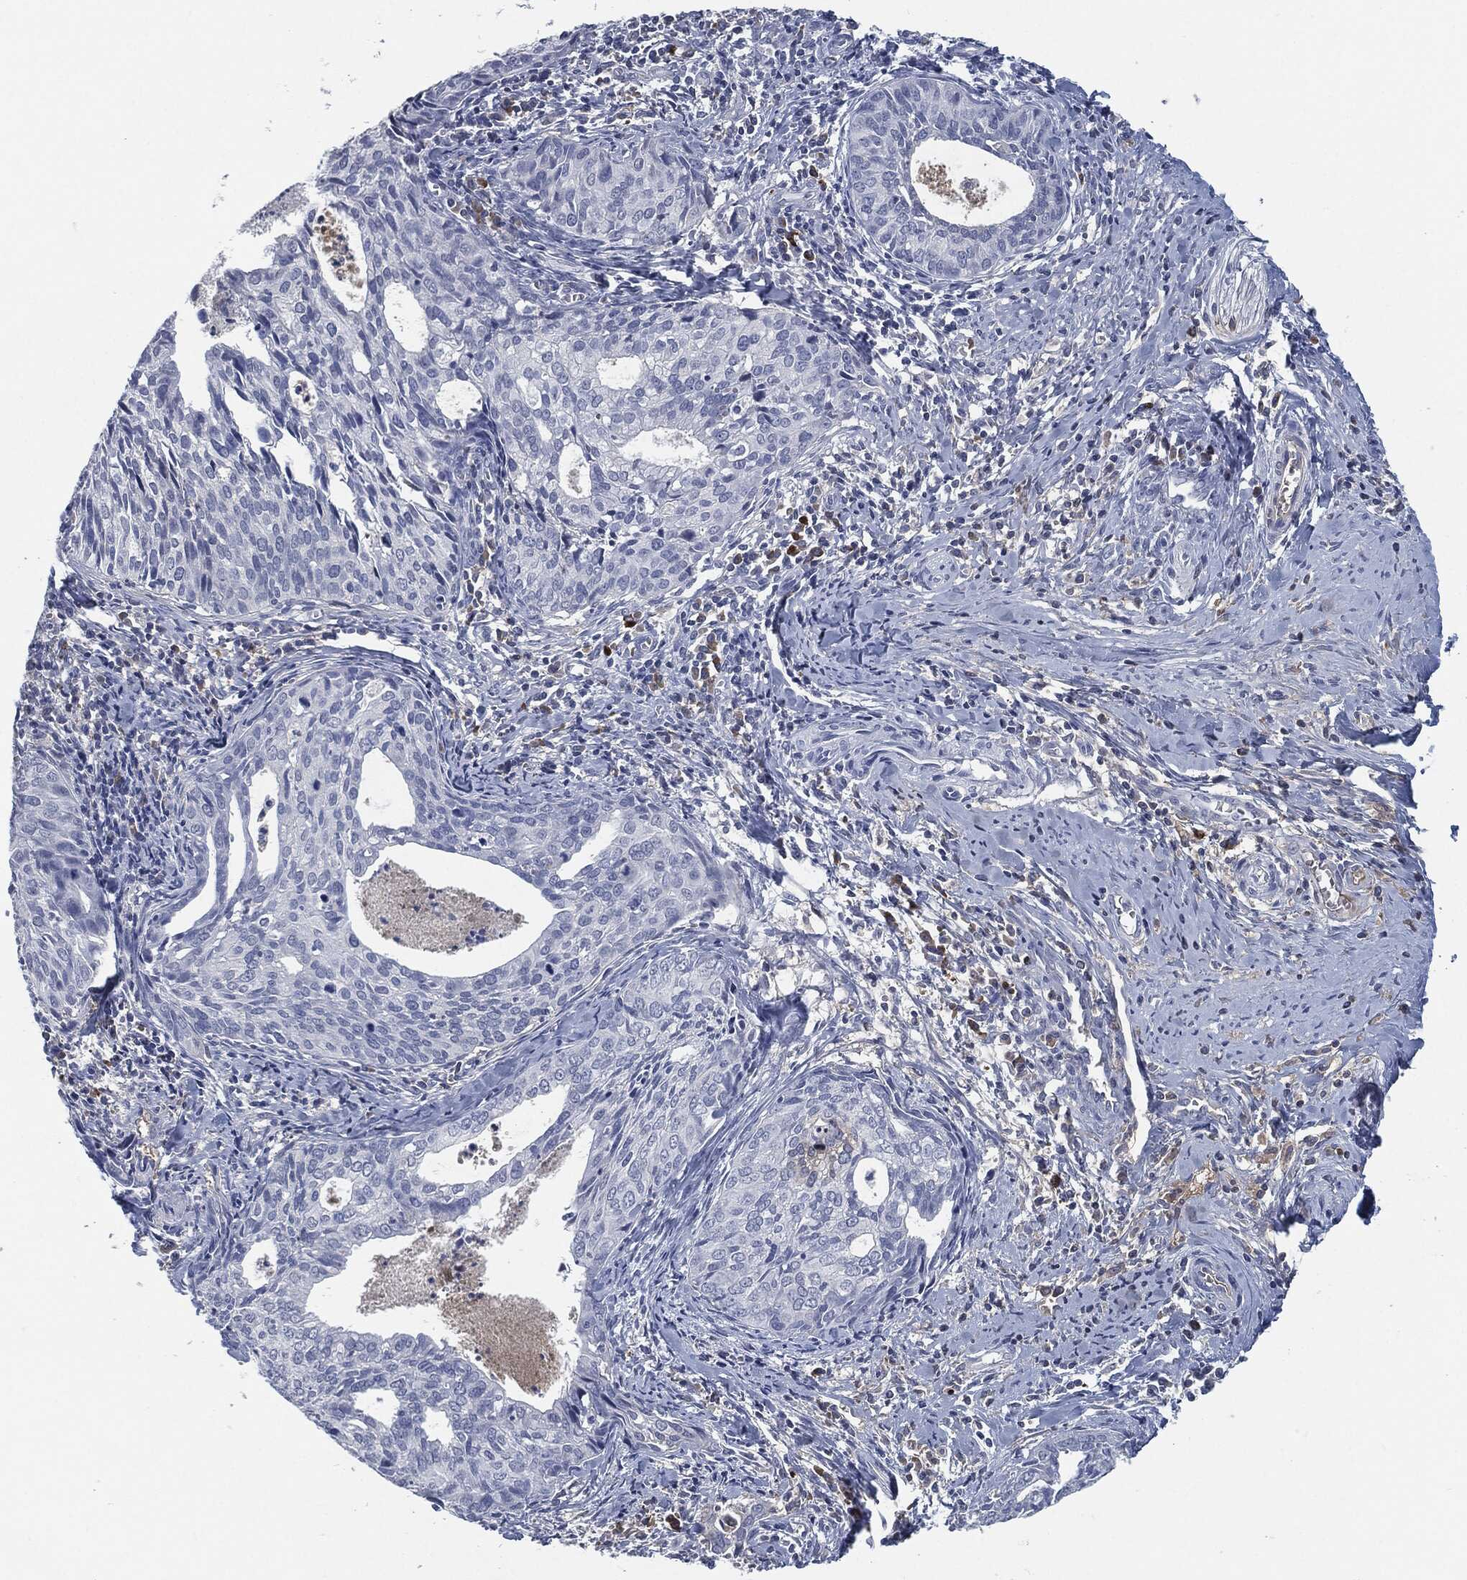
{"staining": {"intensity": "negative", "quantity": "none", "location": "none"}, "tissue": "cervical cancer", "cell_type": "Tumor cells", "image_type": "cancer", "snomed": [{"axis": "morphology", "description": "Squamous cell carcinoma, NOS"}, {"axis": "topography", "description": "Cervix"}], "caption": "Cervical cancer (squamous cell carcinoma) stained for a protein using IHC shows no positivity tumor cells.", "gene": "MST1", "patient": {"sex": "female", "age": 29}}